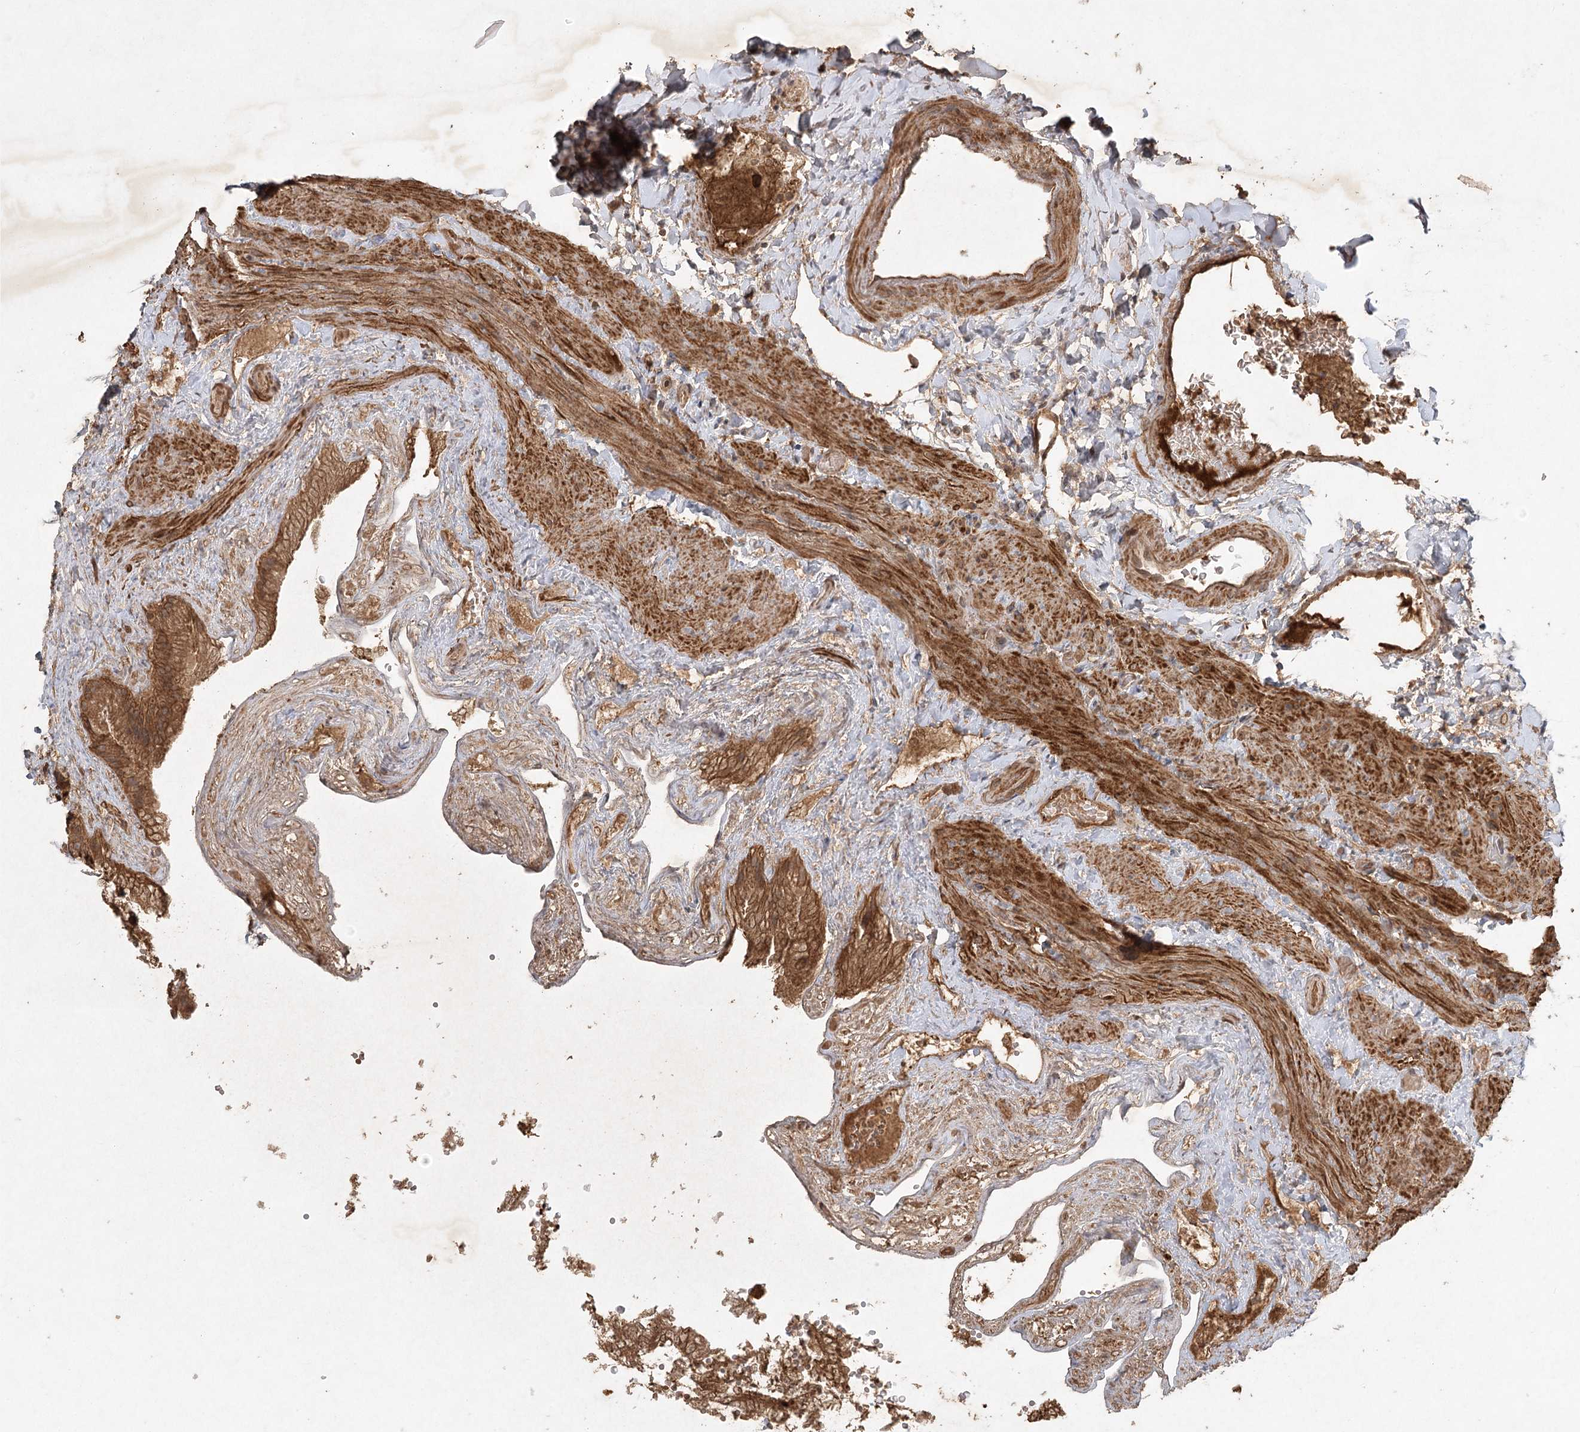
{"staining": {"intensity": "moderate", "quantity": ">75%", "location": "cytoplasmic/membranous"}, "tissue": "gallbladder", "cell_type": "Glandular cells", "image_type": "normal", "snomed": [{"axis": "morphology", "description": "Normal tissue, NOS"}, {"axis": "topography", "description": "Gallbladder"}], "caption": "Immunohistochemical staining of benign human gallbladder demonstrates moderate cytoplasmic/membranous protein staining in about >75% of glandular cells.", "gene": "ARL13A", "patient": {"sex": "female", "age": 30}}